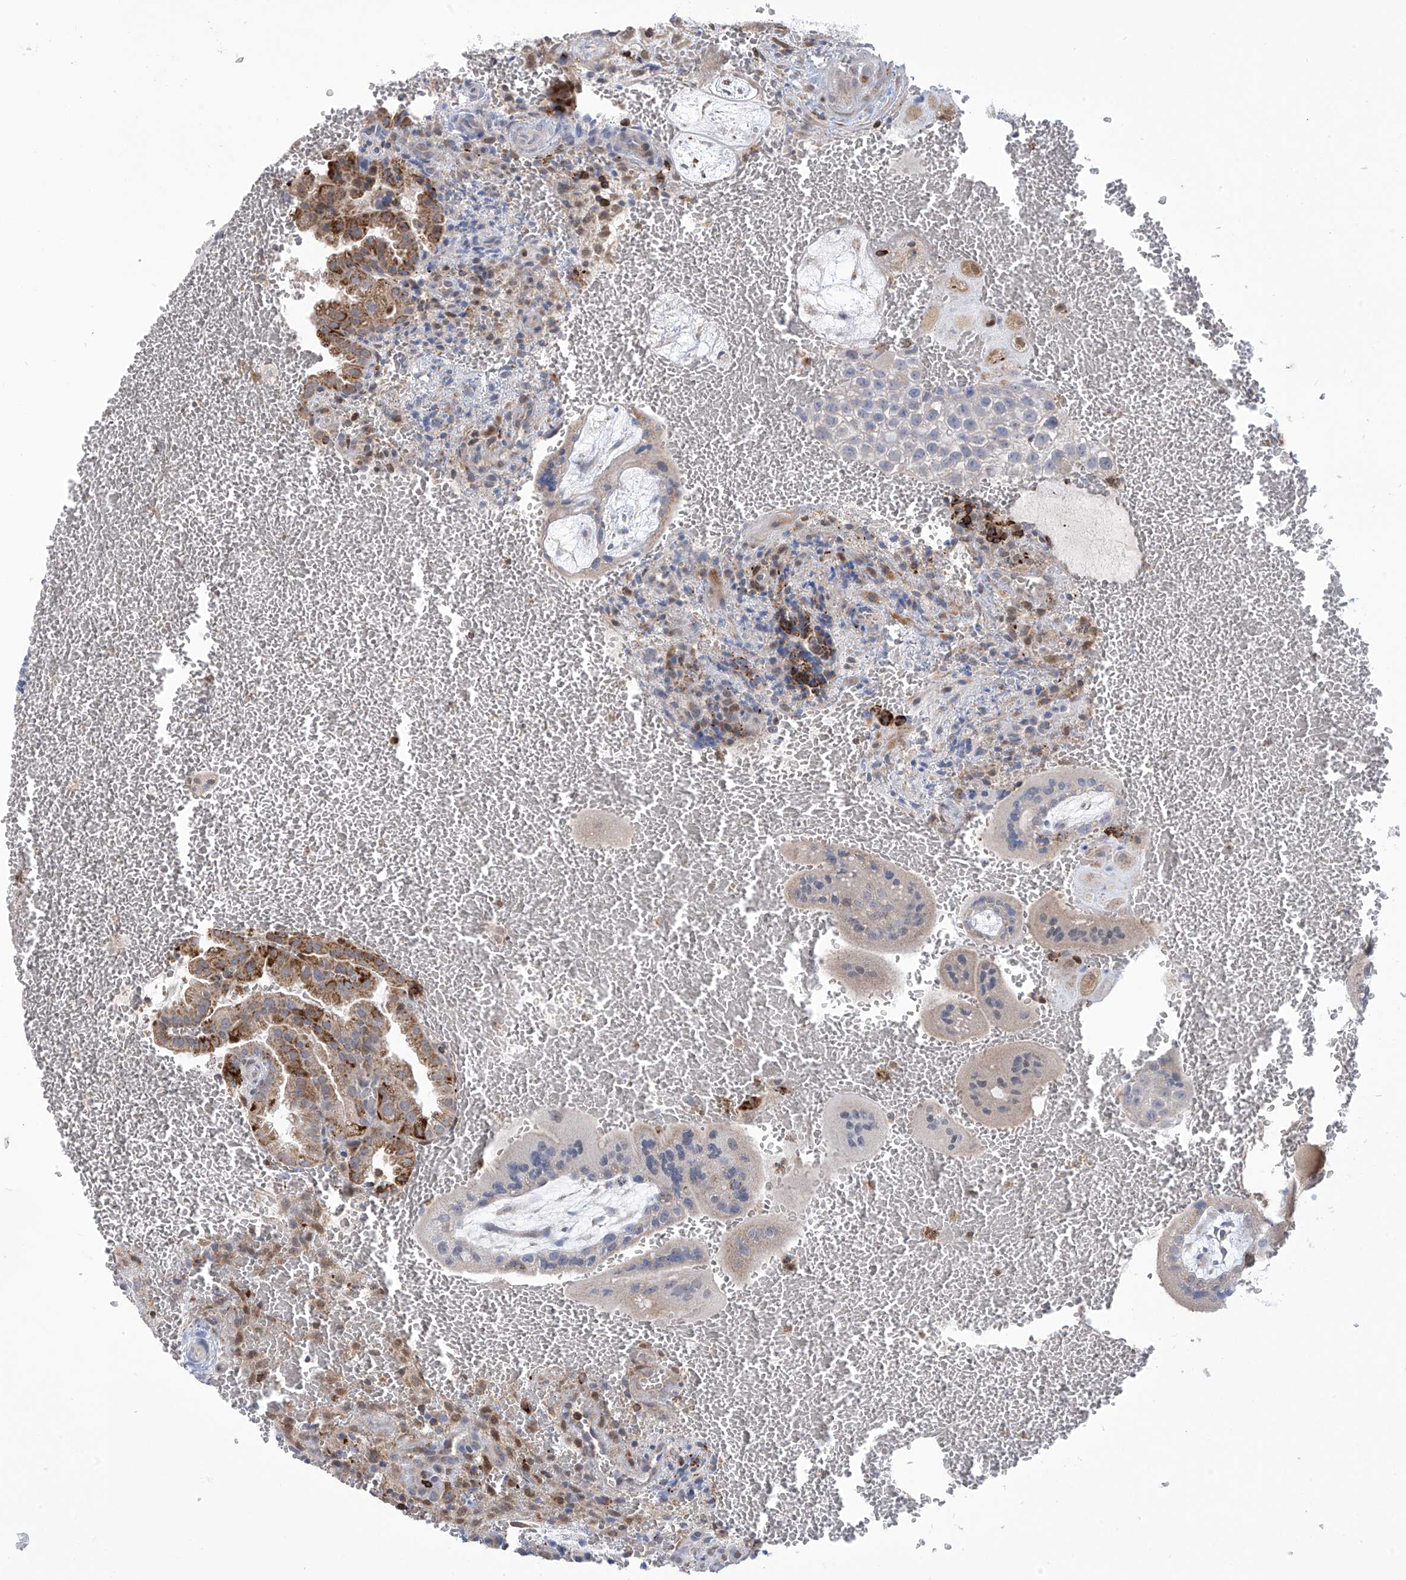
{"staining": {"intensity": "negative", "quantity": "none", "location": "none"}, "tissue": "placenta", "cell_type": "Trophoblastic cells", "image_type": "normal", "snomed": [{"axis": "morphology", "description": "Normal tissue, NOS"}, {"axis": "topography", "description": "Placenta"}], "caption": "DAB (3,3'-diaminobenzidine) immunohistochemical staining of normal human placenta demonstrates no significant positivity in trophoblastic cells. (DAB immunohistochemistry (IHC), high magnification).", "gene": "IBA57", "patient": {"sex": "female", "age": 35}}